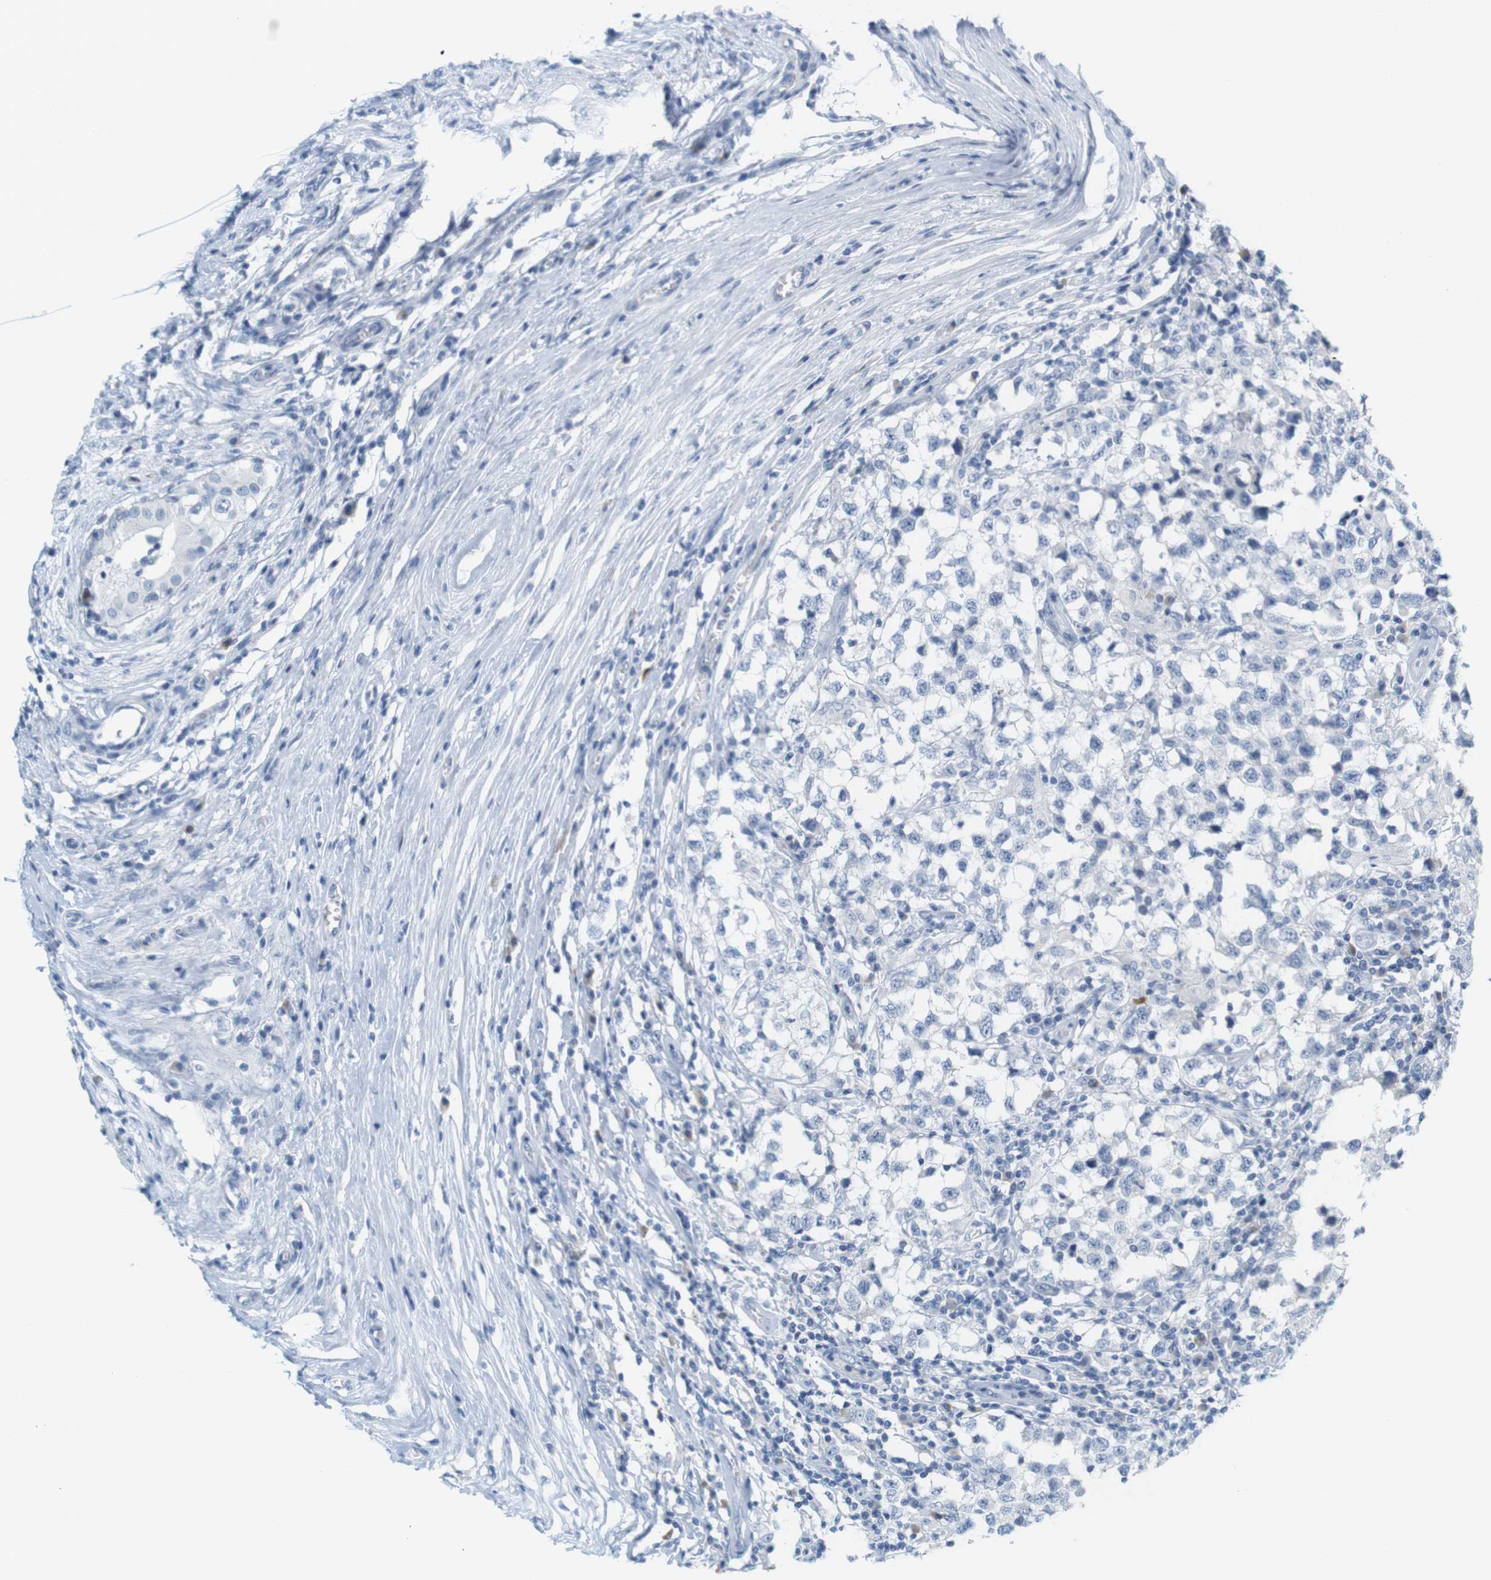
{"staining": {"intensity": "negative", "quantity": "none", "location": "none"}, "tissue": "testis cancer", "cell_type": "Tumor cells", "image_type": "cancer", "snomed": [{"axis": "morphology", "description": "Carcinoma, Embryonal, NOS"}, {"axis": "topography", "description": "Testis"}], "caption": "DAB immunohistochemical staining of embryonal carcinoma (testis) reveals no significant positivity in tumor cells.", "gene": "RGS9", "patient": {"sex": "male", "age": 21}}